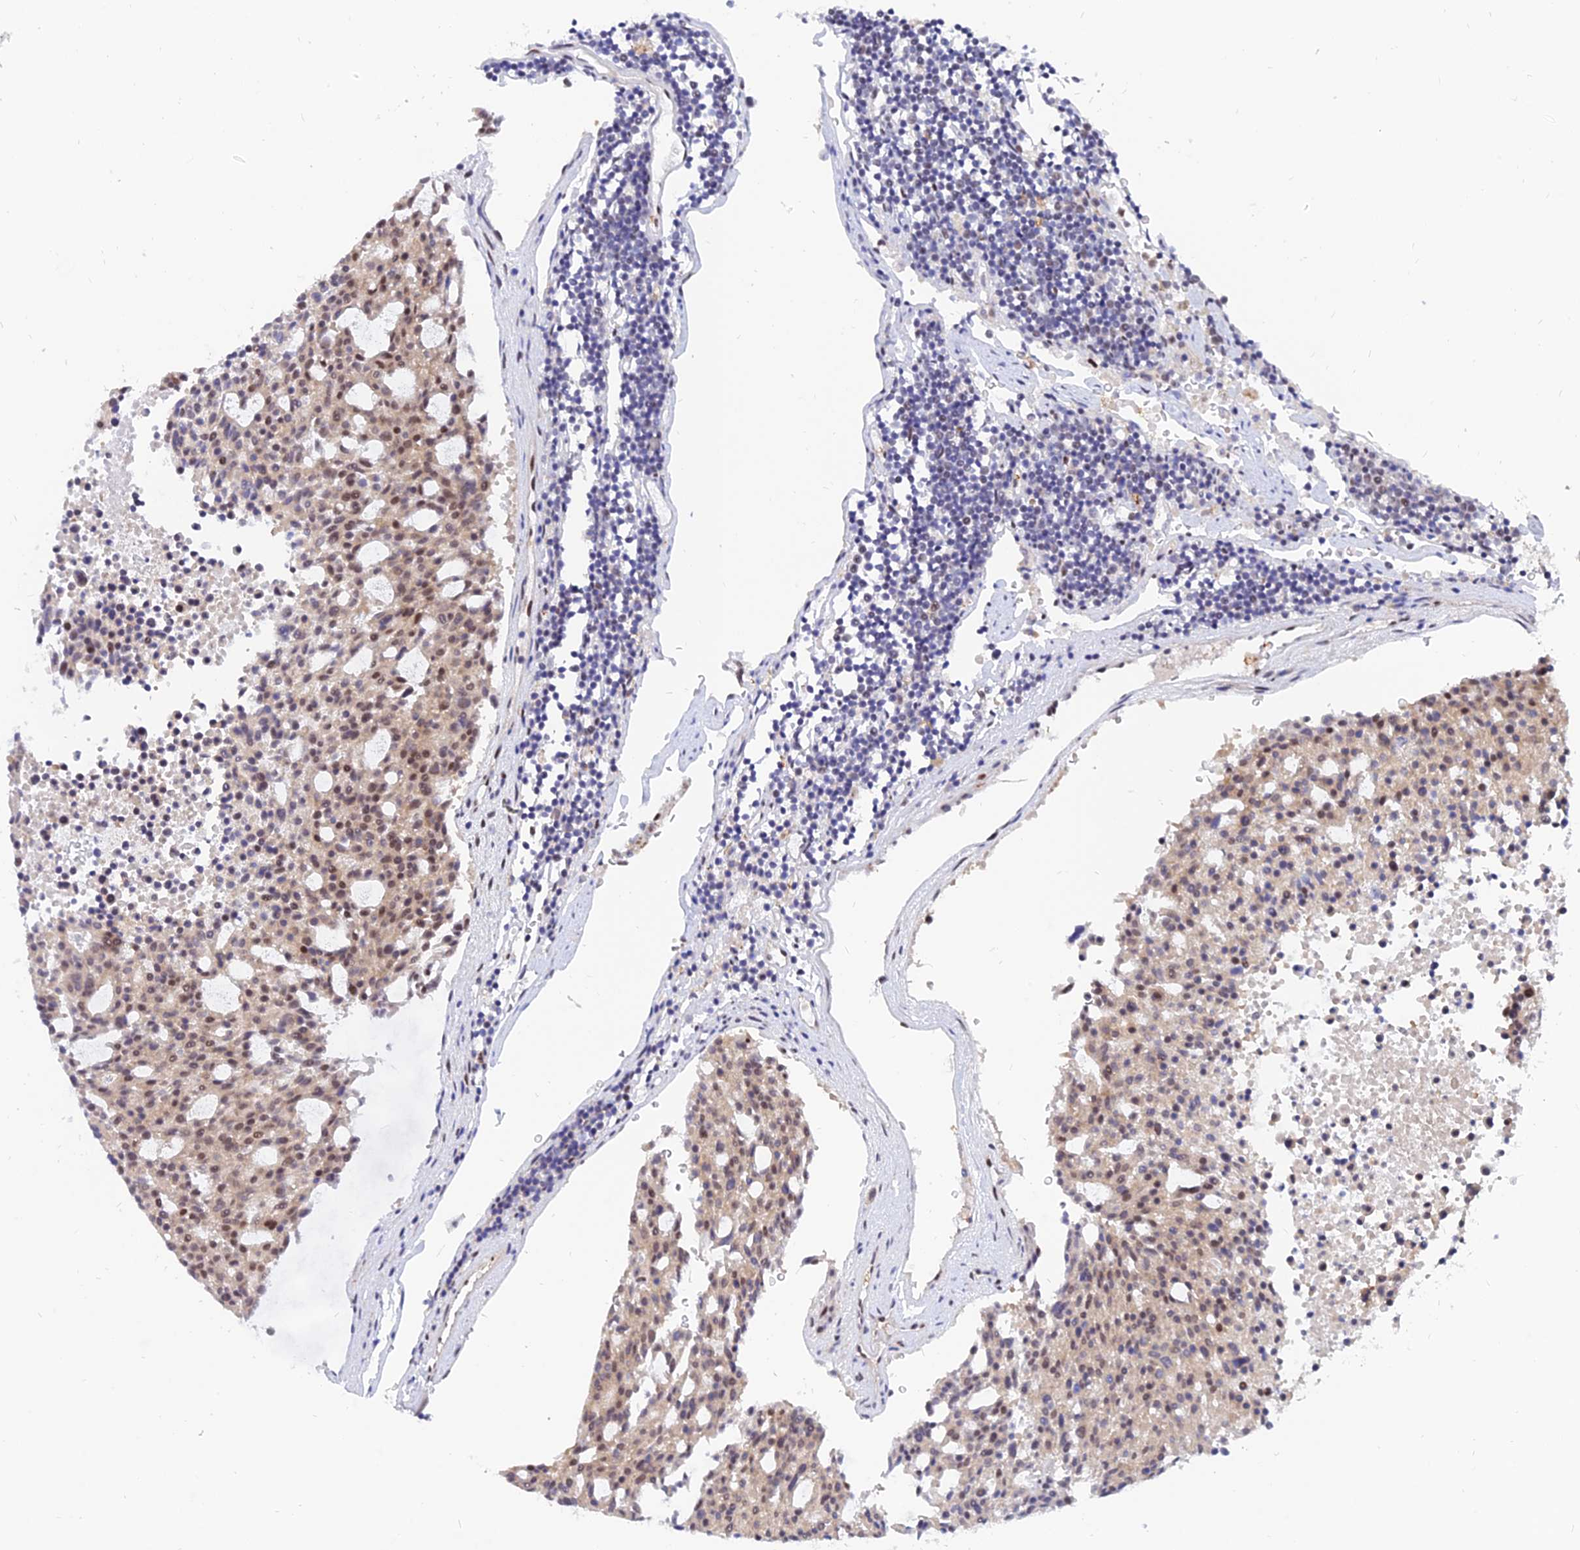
{"staining": {"intensity": "moderate", "quantity": ">75%", "location": "nuclear"}, "tissue": "carcinoid", "cell_type": "Tumor cells", "image_type": "cancer", "snomed": [{"axis": "morphology", "description": "Carcinoid, malignant, NOS"}, {"axis": "topography", "description": "Pancreas"}], "caption": "Immunohistochemical staining of carcinoid (malignant) demonstrates moderate nuclear protein expression in about >75% of tumor cells.", "gene": "DPY30", "patient": {"sex": "female", "age": 54}}